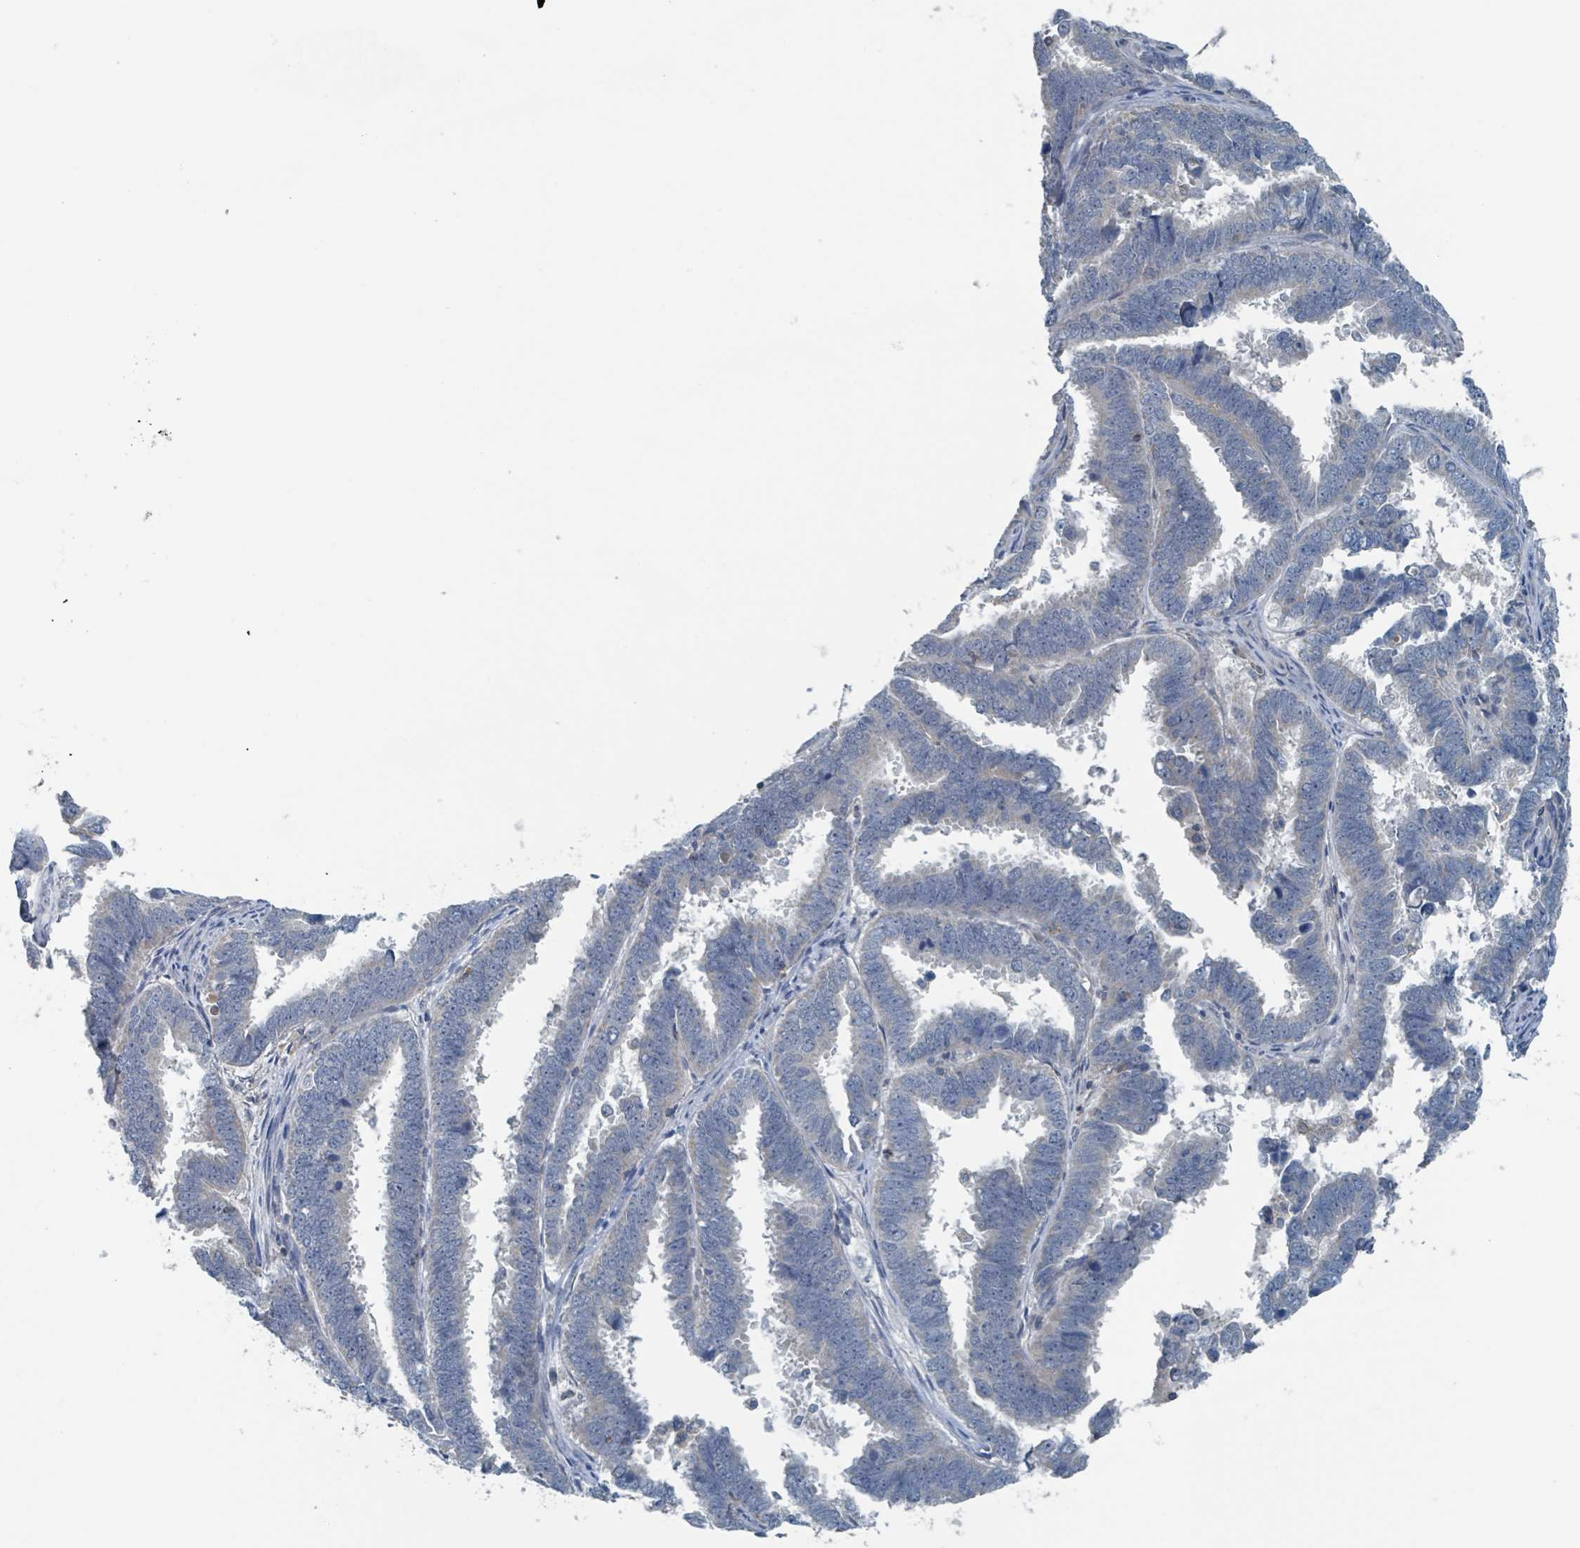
{"staining": {"intensity": "negative", "quantity": "none", "location": "none"}, "tissue": "endometrial cancer", "cell_type": "Tumor cells", "image_type": "cancer", "snomed": [{"axis": "morphology", "description": "Adenocarcinoma, NOS"}, {"axis": "topography", "description": "Endometrium"}], "caption": "Immunohistochemistry (IHC) of human endometrial adenocarcinoma exhibits no expression in tumor cells.", "gene": "ACBD4", "patient": {"sex": "female", "age": 75}}